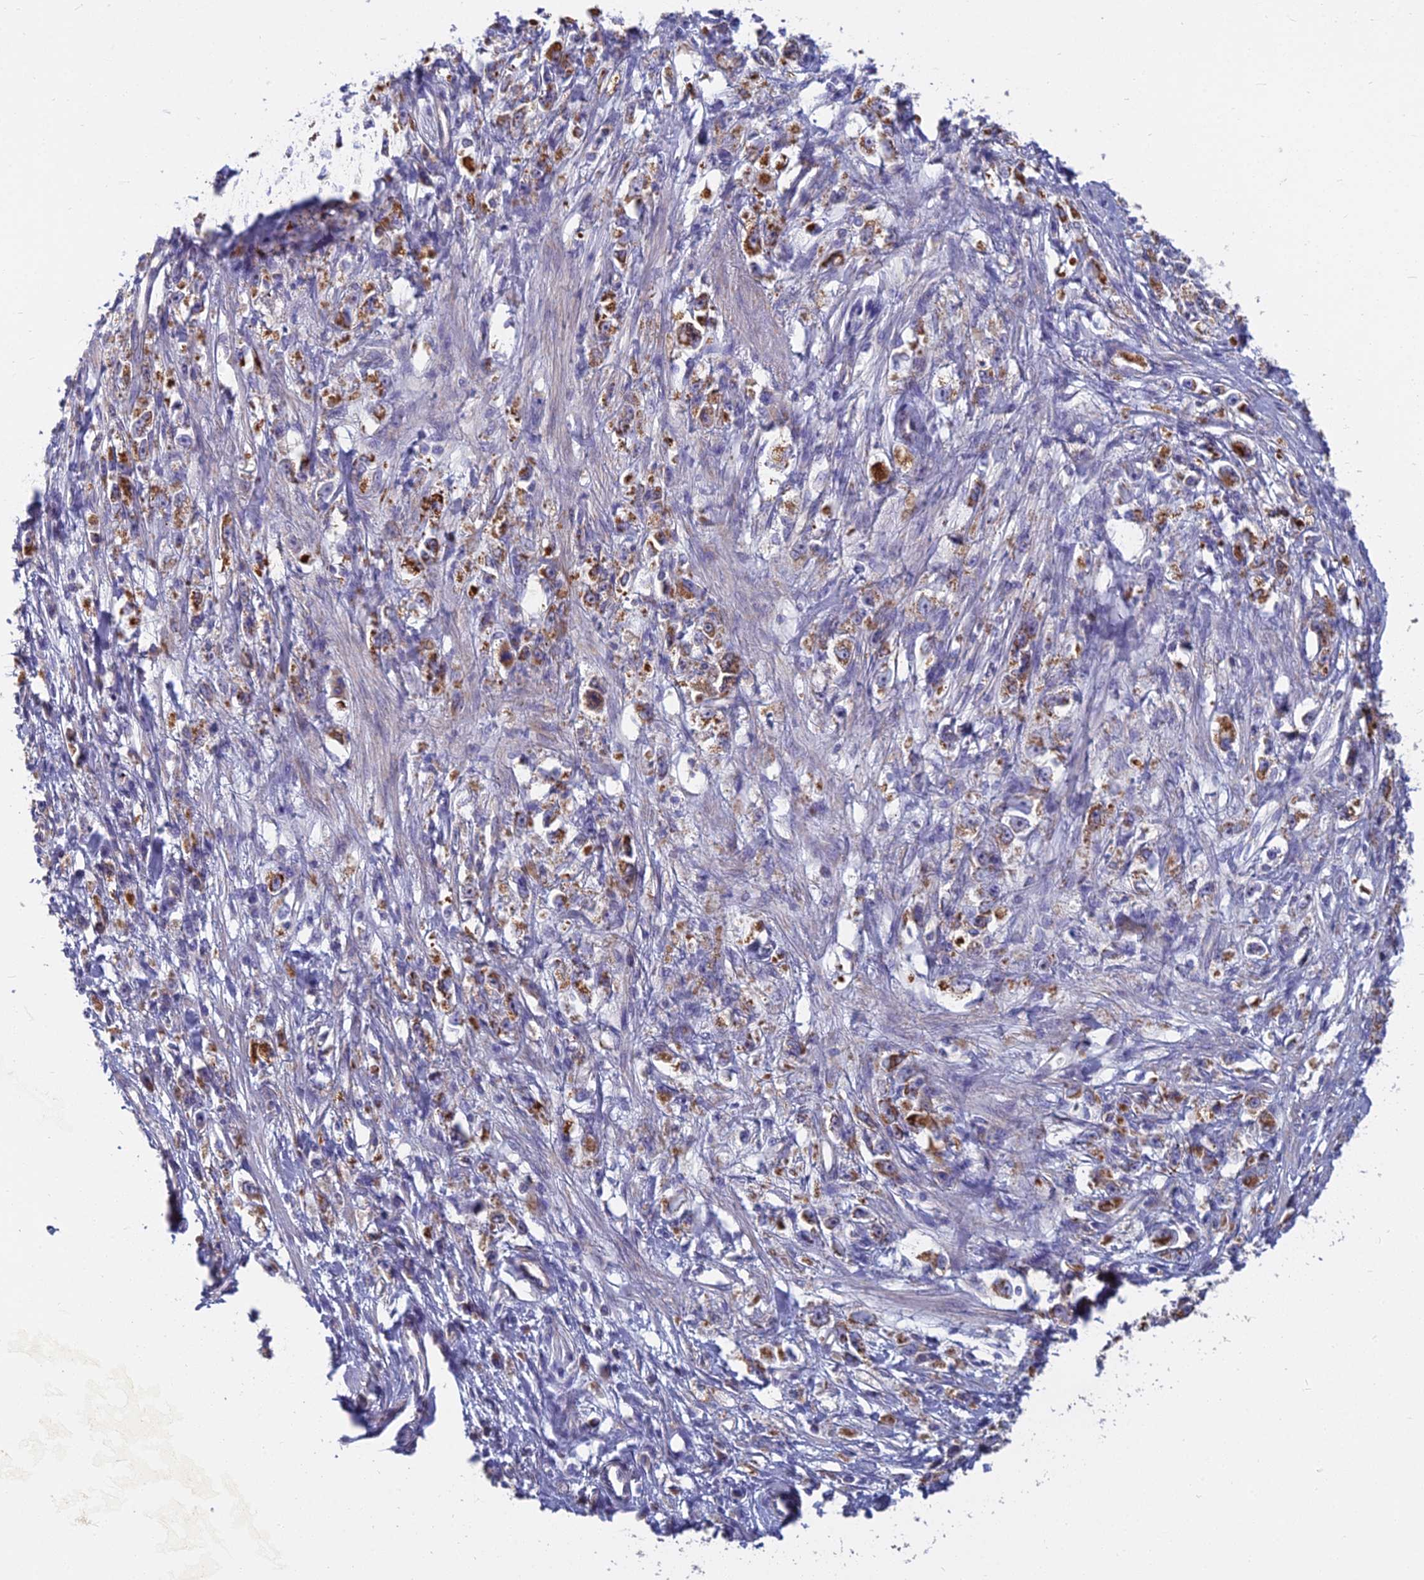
{"staining": {"intensity": "moderate", "quantity": ">75%", "location": "cytoplasmic/membranous"}, "tissue": "stomach cancer", "cell_type": "Tumor cells", "image_type": "cancer", "snomed": [{"axis": "morphology", "description": "Adenocarcinoma, NOS"}, {"axis": "topography", "description": "Stomach"}], "caption": "About >75% of tumor cells in stomach cancer demonstrate moderate cytoplasmic/membranous protein positivity as visualized by brown immunohistochemical staining.", "gene": "COX20", "patient": {"sex": "female", "age": 59}}